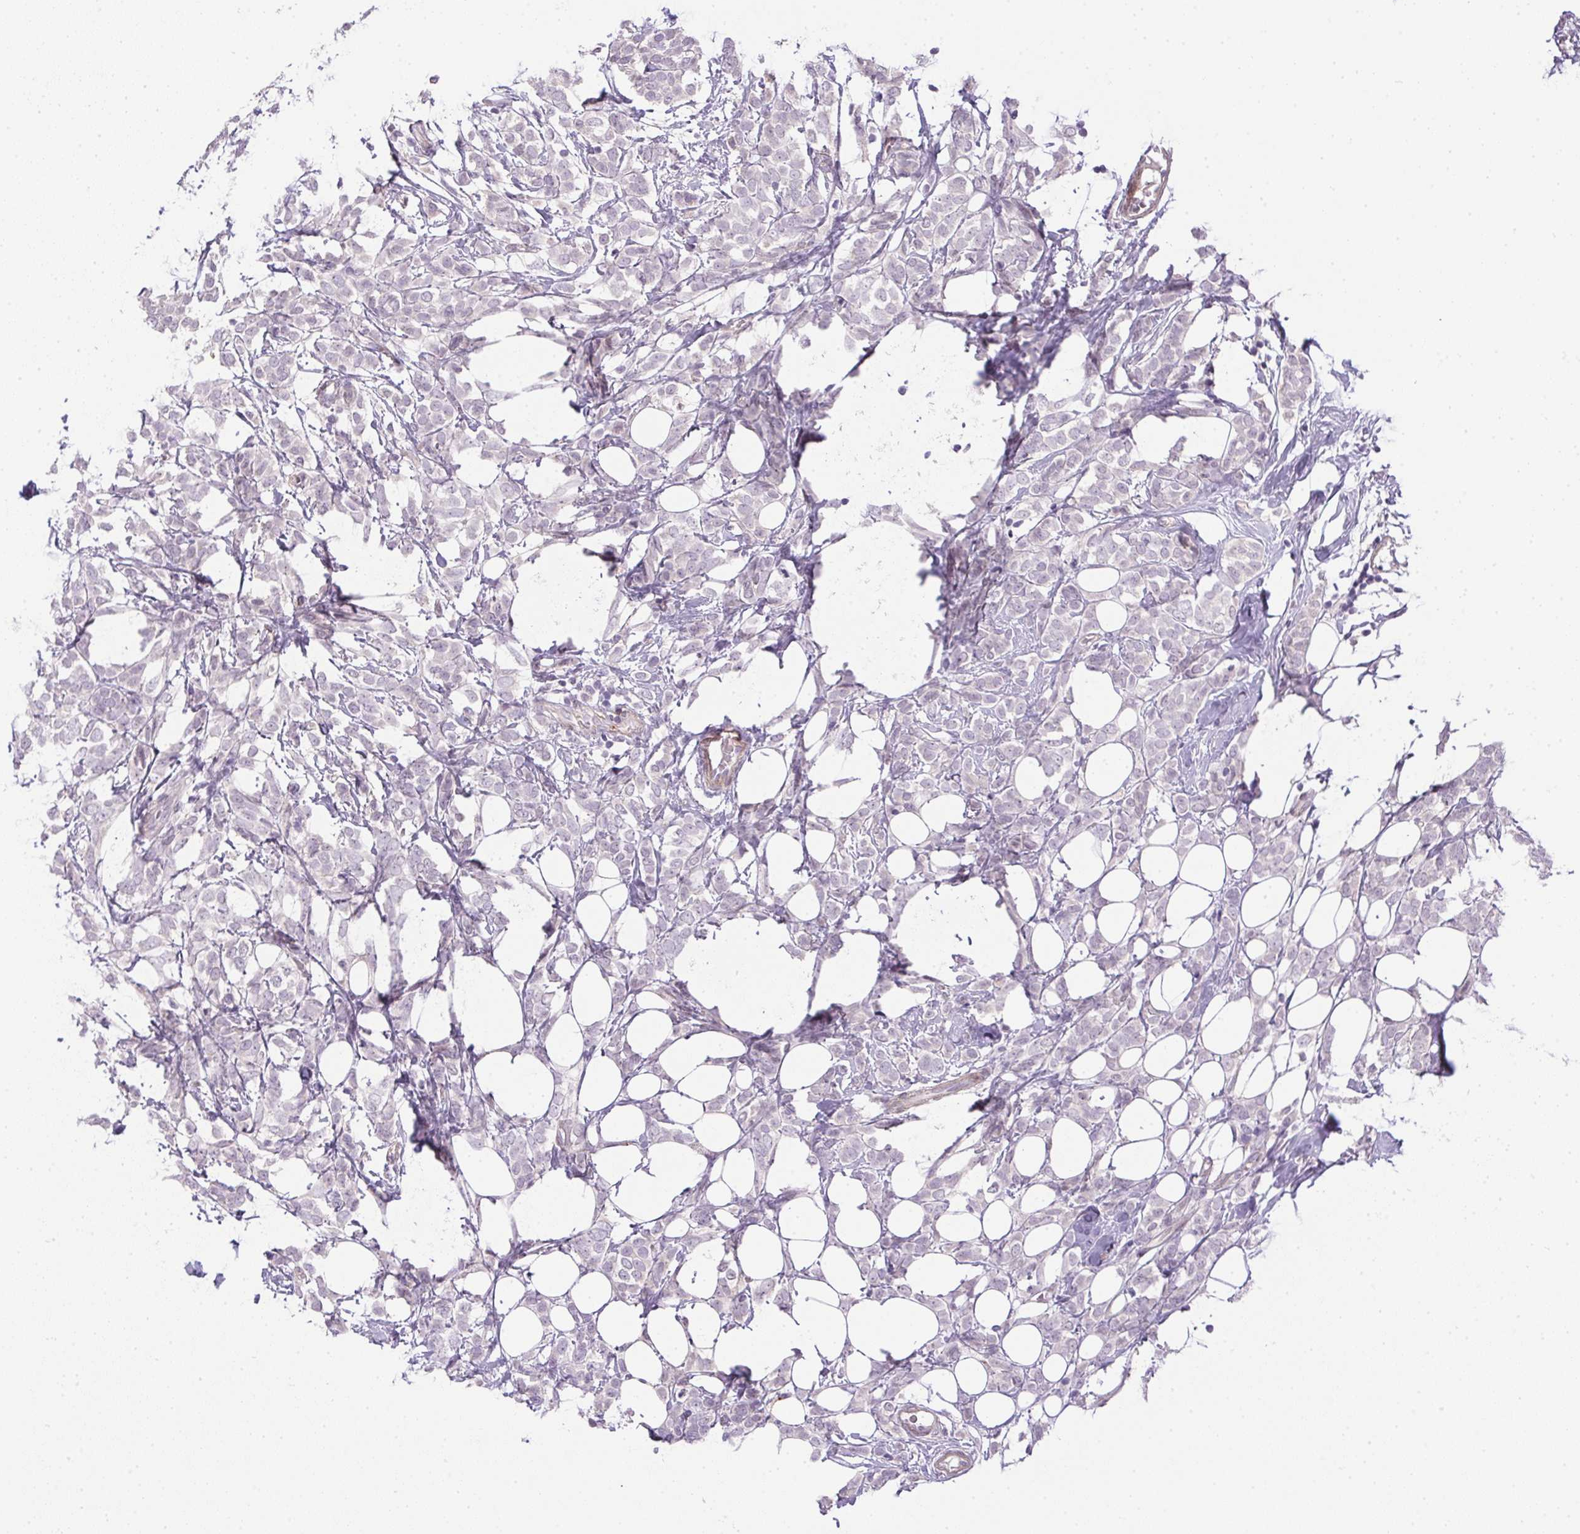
{"staining": {"intensity": "negative", "quantity": "none", "location": "none"}, "tissue": "breast cancer", "cell_type": "Tumor cells", "image_type": "cancer", "snomed": [{"axis": "morphology", "description": "Lobular carcinoma"}, {"axis": "topography", "description": "Breast"}], "caption": "Immunohistochemistry photomicrograph of neoplastic tissue: lobular carcinoma (breast) stained with DAB demonstrates no significant protein positivity in tumor cells. Brightfield microscopy of IHC stained with DAB (brown) and hematoxylin (blue), captured at high magnification.", "gene": "PRL", "patient": {"sex": "female", "age": 49}}